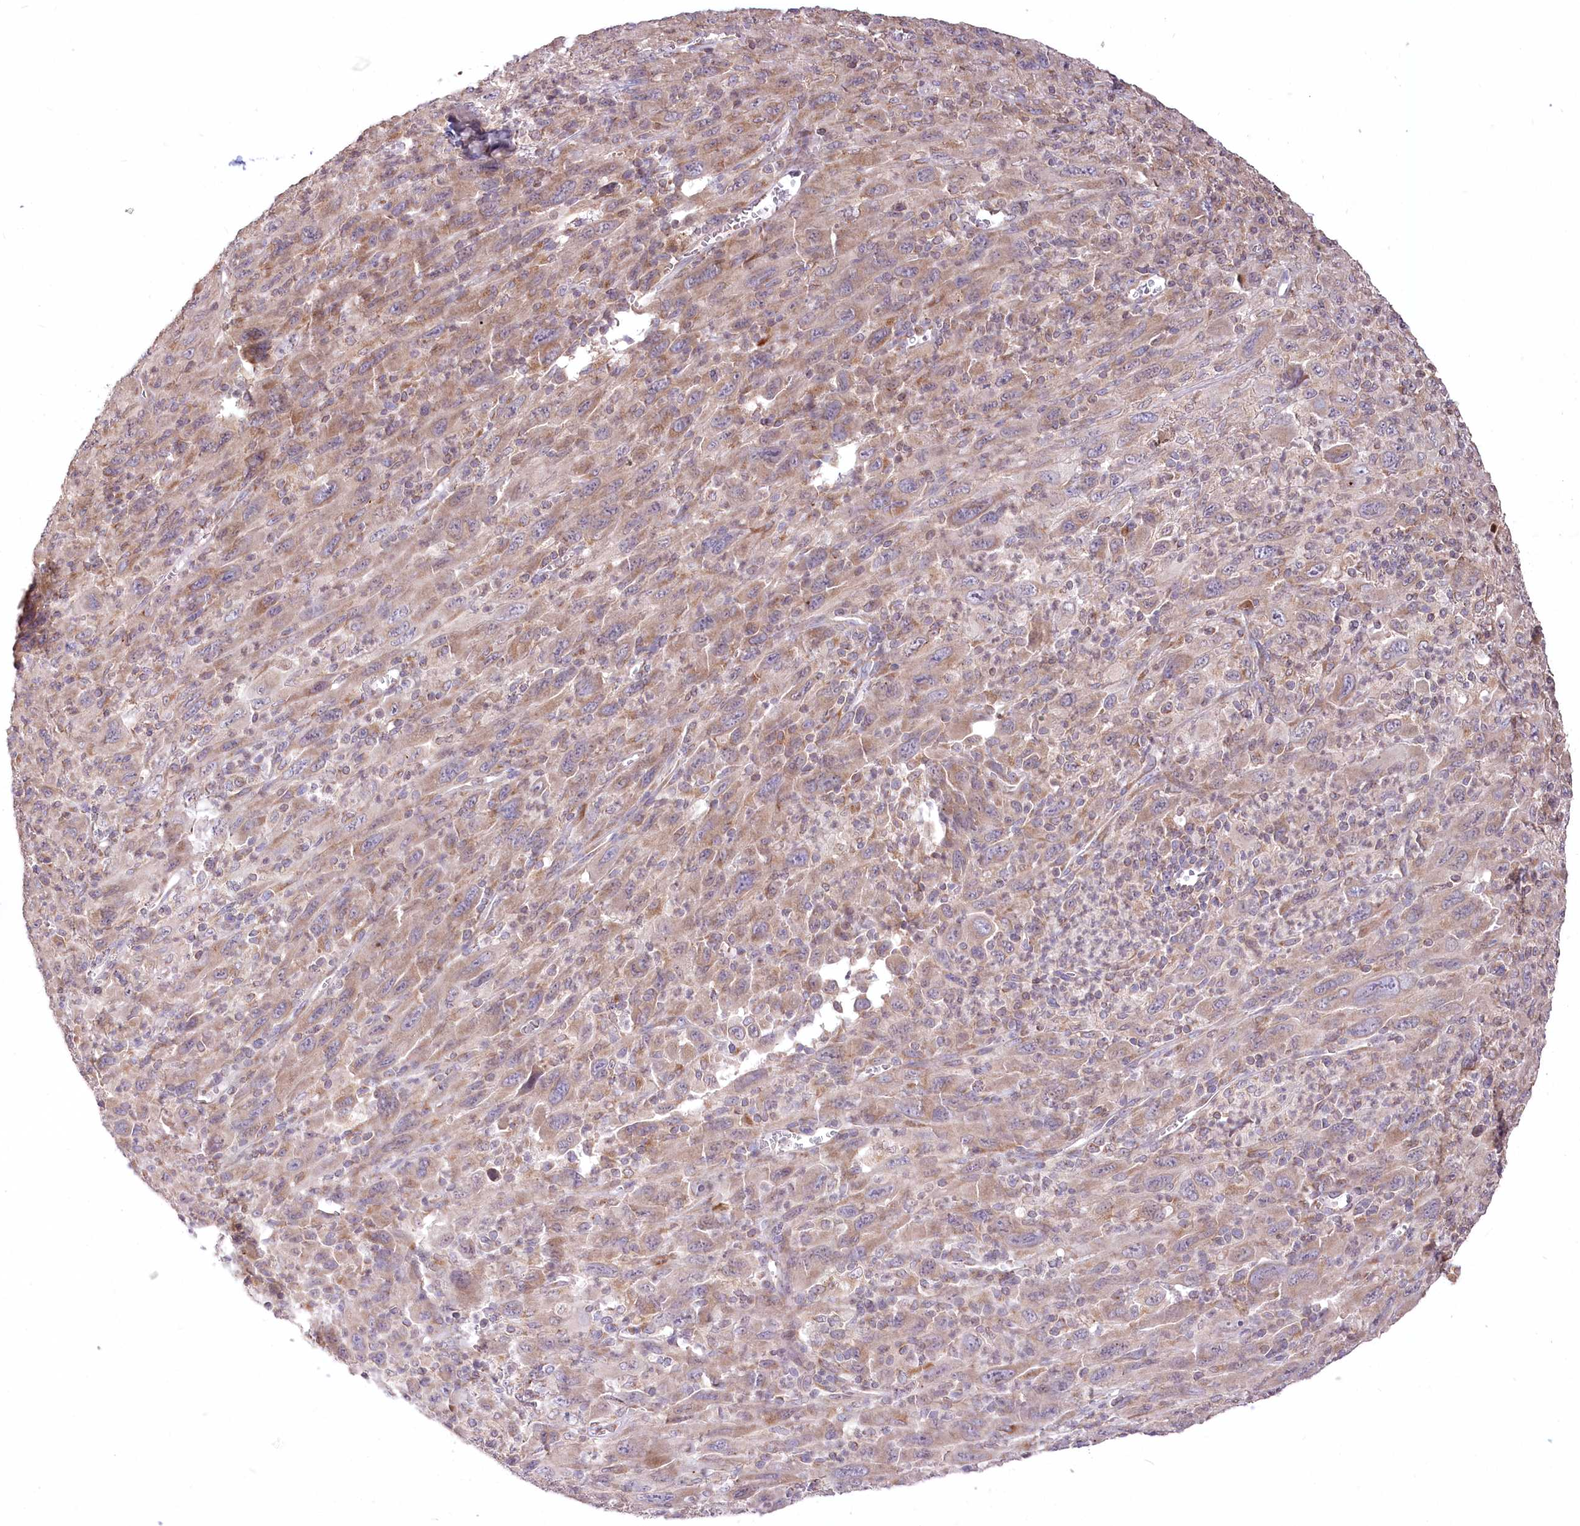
{"staining": {"intensity": "moderate", "quantity": "25%-75%", "location": "cytoplasmic/membranous"}, "tissue": "melanoma", "cell_type": "Tumor cells", "image_type": "cancer", "snomed": [{"axis": "morphology", "description": "Malignant melanoma, Metastatic site"}, {"axis": "topography", "description": "Skin"}], "caption": "DAB (3,3'-diaminobenzidine) immunohistochemical staining of melanoma shows moderate cytoplasmic/membranous protein positivity in about 25%-75% of tumor cells.", "gene": "STT3B", "patient": {"sex": "female", "age": 56}}